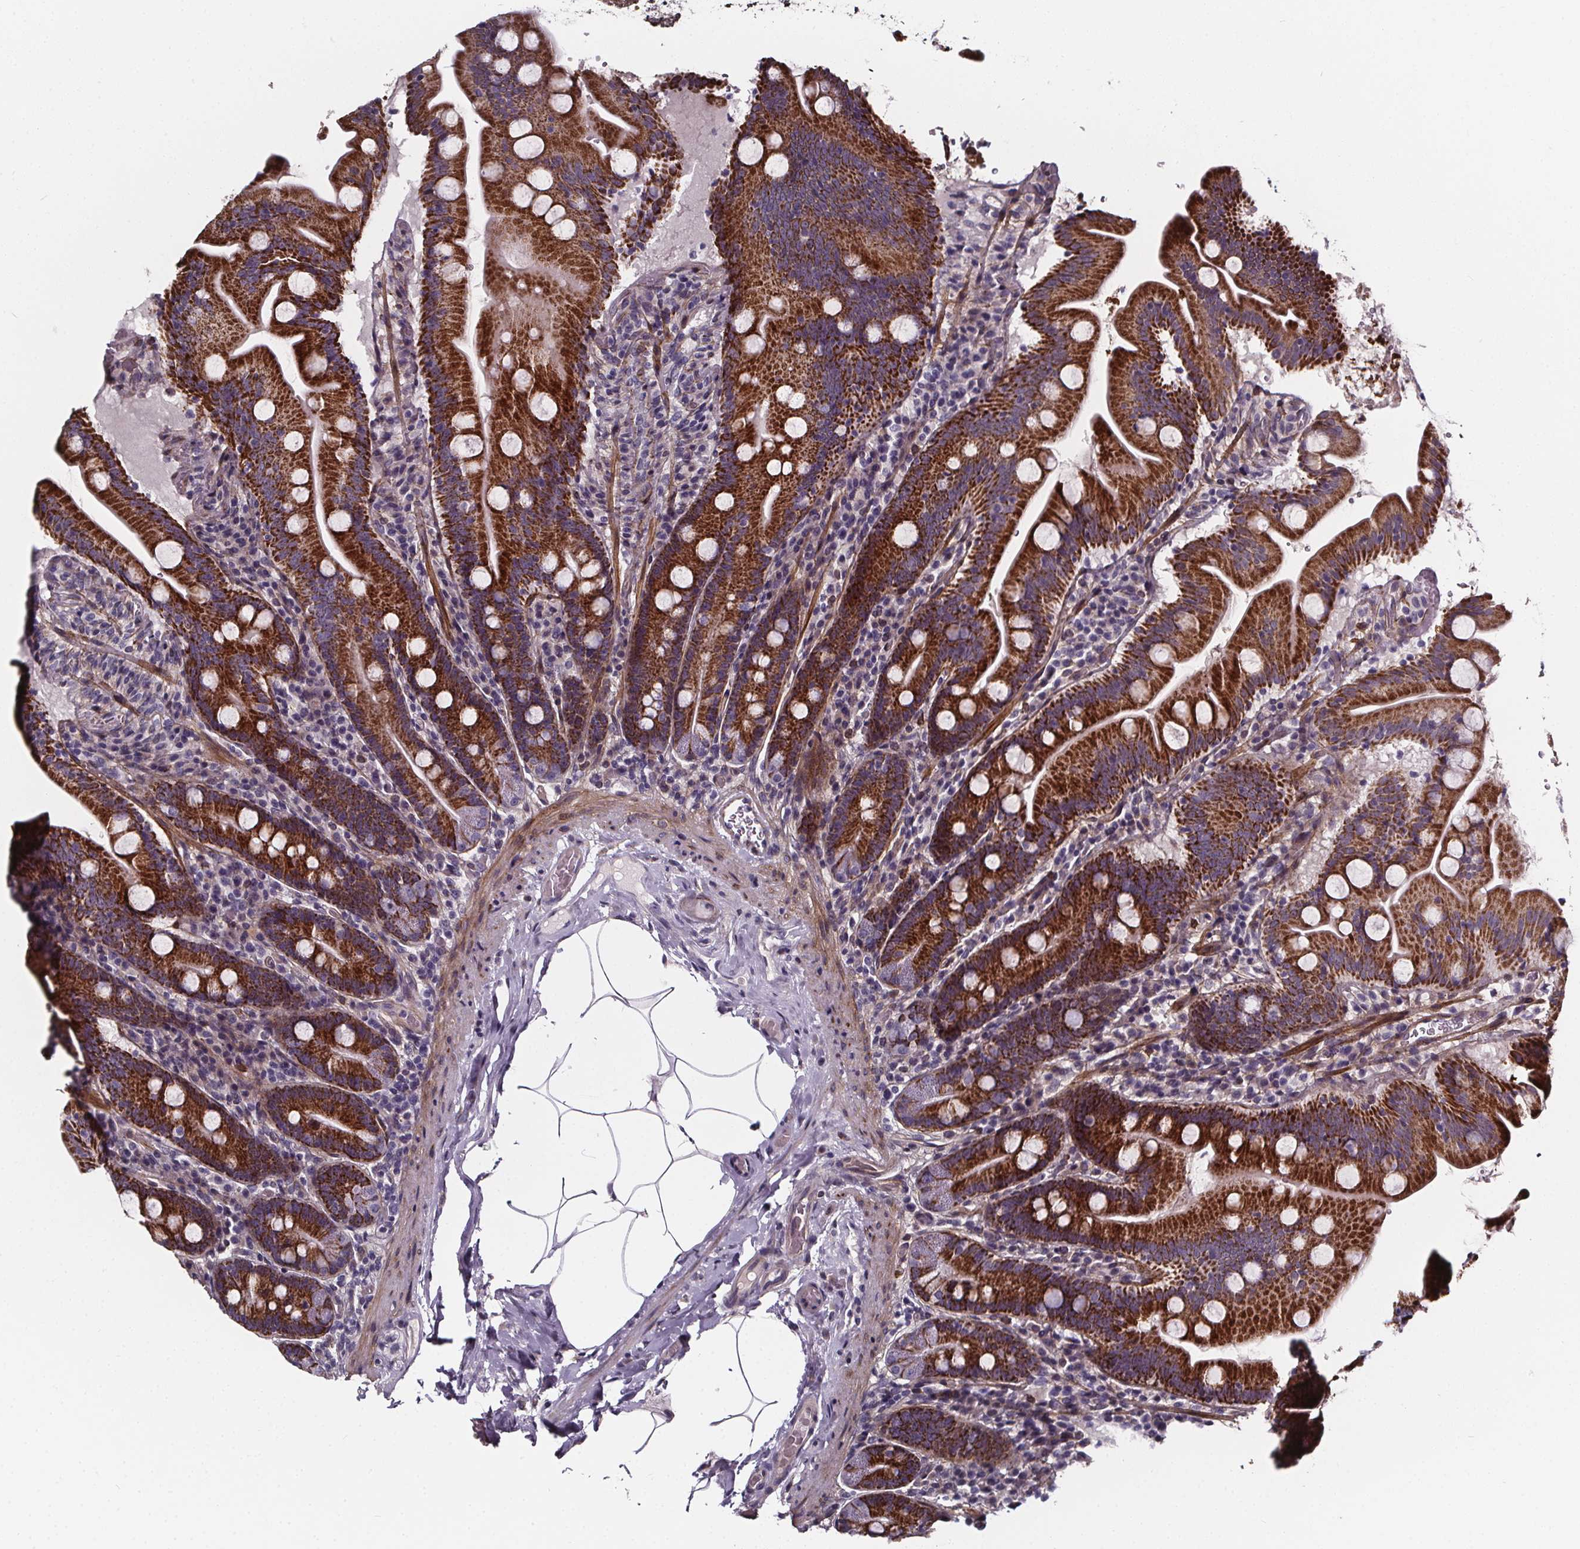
{"staining": {"intensity": "moderate", "quantity": ">75%", "location": "cytoplasmic/membranous"}, "tissue": "small intestine", "cell_type": "Glandular cells", "image_type": "normal", "snomed": [{"axis": "morphology", "description": "Normal tissue, NOS"}, {"axis": "topography", "description": "Small intestine"}], "caption": "A medium amount of moderate cytoplasmic/membranous positivity is appreciated in approximately >75% of glandular cells in benign small intestine.", "gene": "AEBP1", "patient": {"sex": "male", "age": 37}}